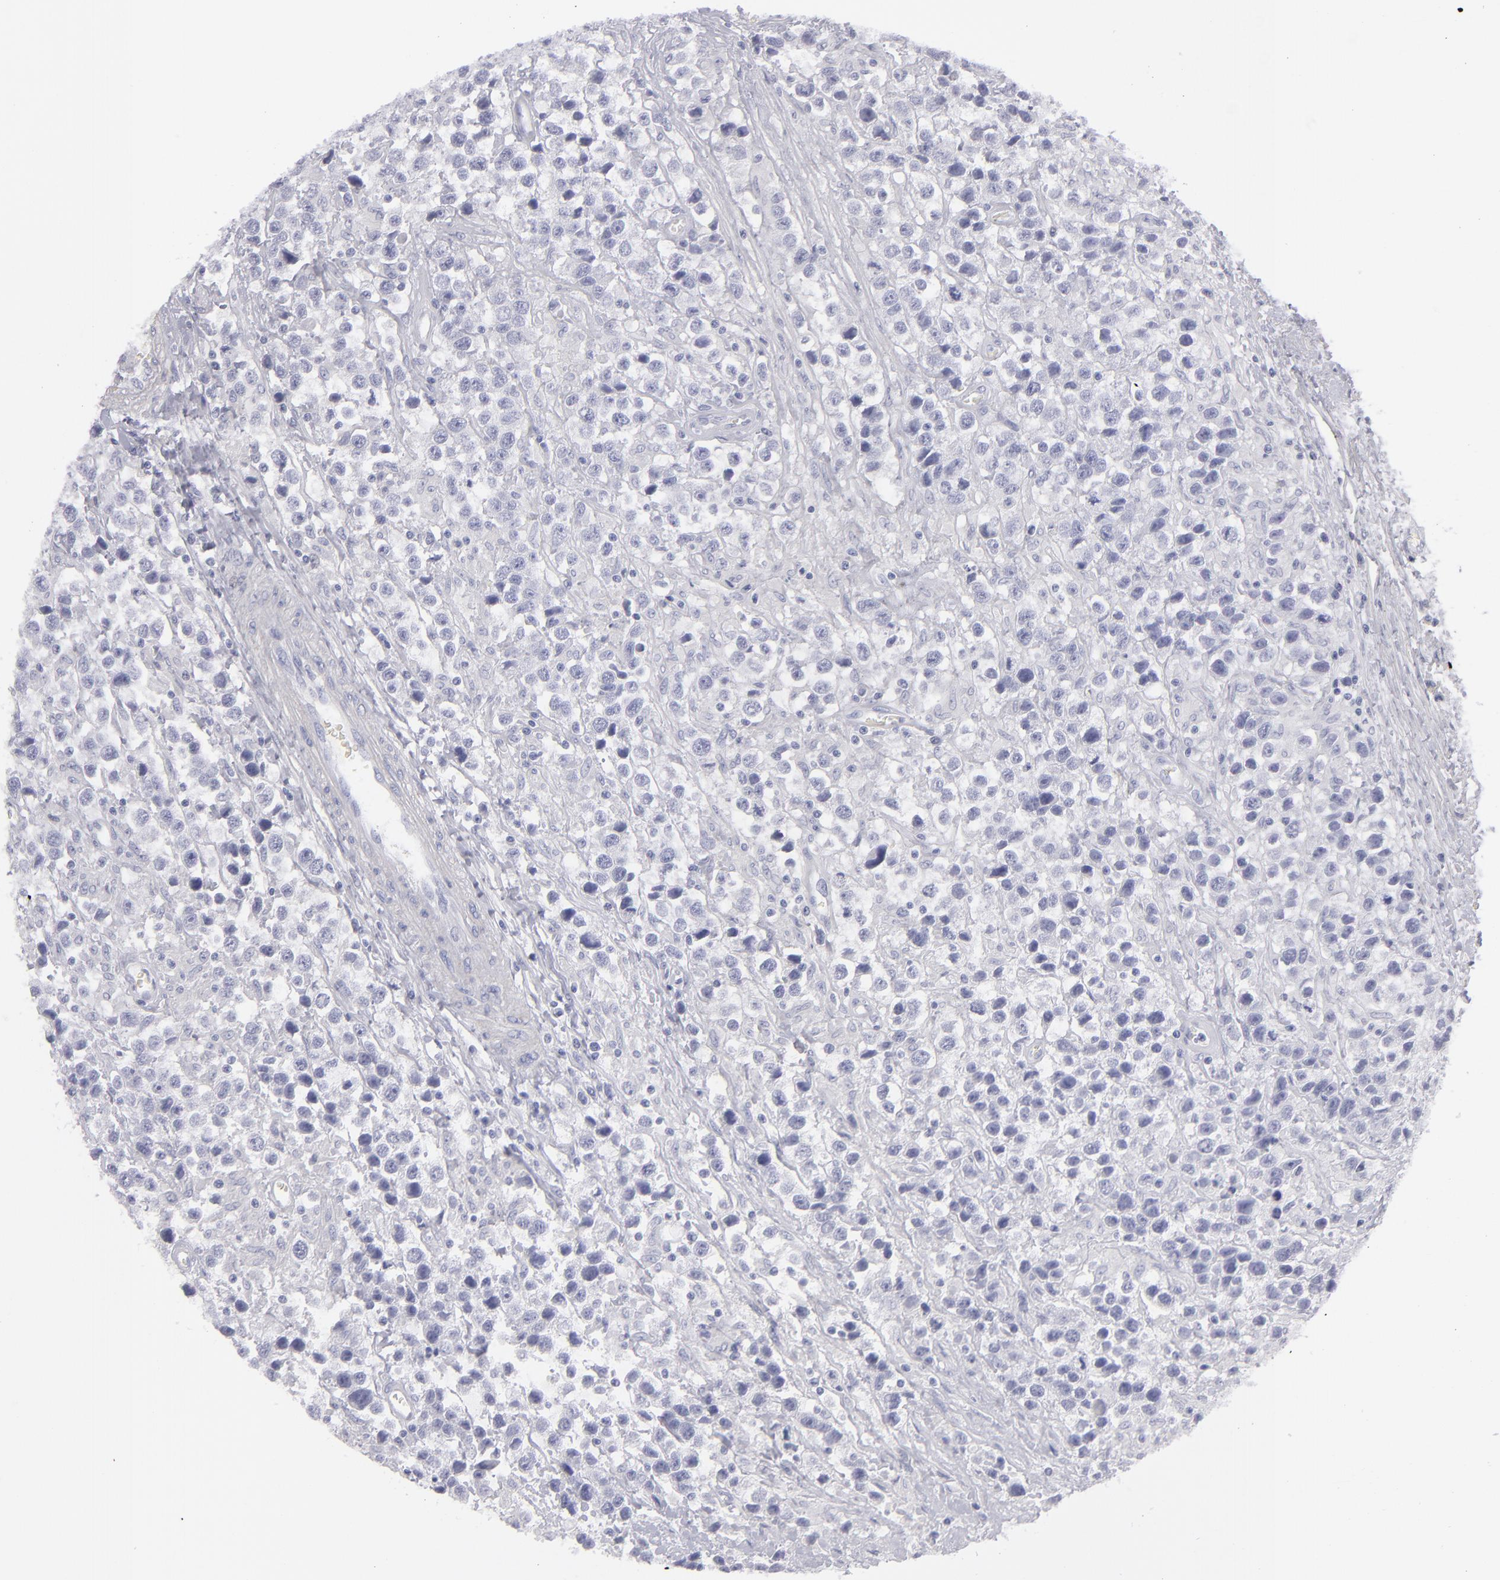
{"staining": {"intensity": "negative", "quantity": "none", "location": "none"}, "tissue": "testis cancer", "cell_type": "Tumor cells", "image_type": "cancer", "snomed": [{"axis": "morphology", "description": "Seminoma, NOS"}, {"axis": "topography", "description": "Testis"}], "caption": "High magnification brightfield microscopy of testis seminoma stained with DAB (brown) and counterstained with hematoxylin (blue): tumor cells show no significant staining.", "gene": "MYH11", "patient": {"sex": "male", "age": 43}}